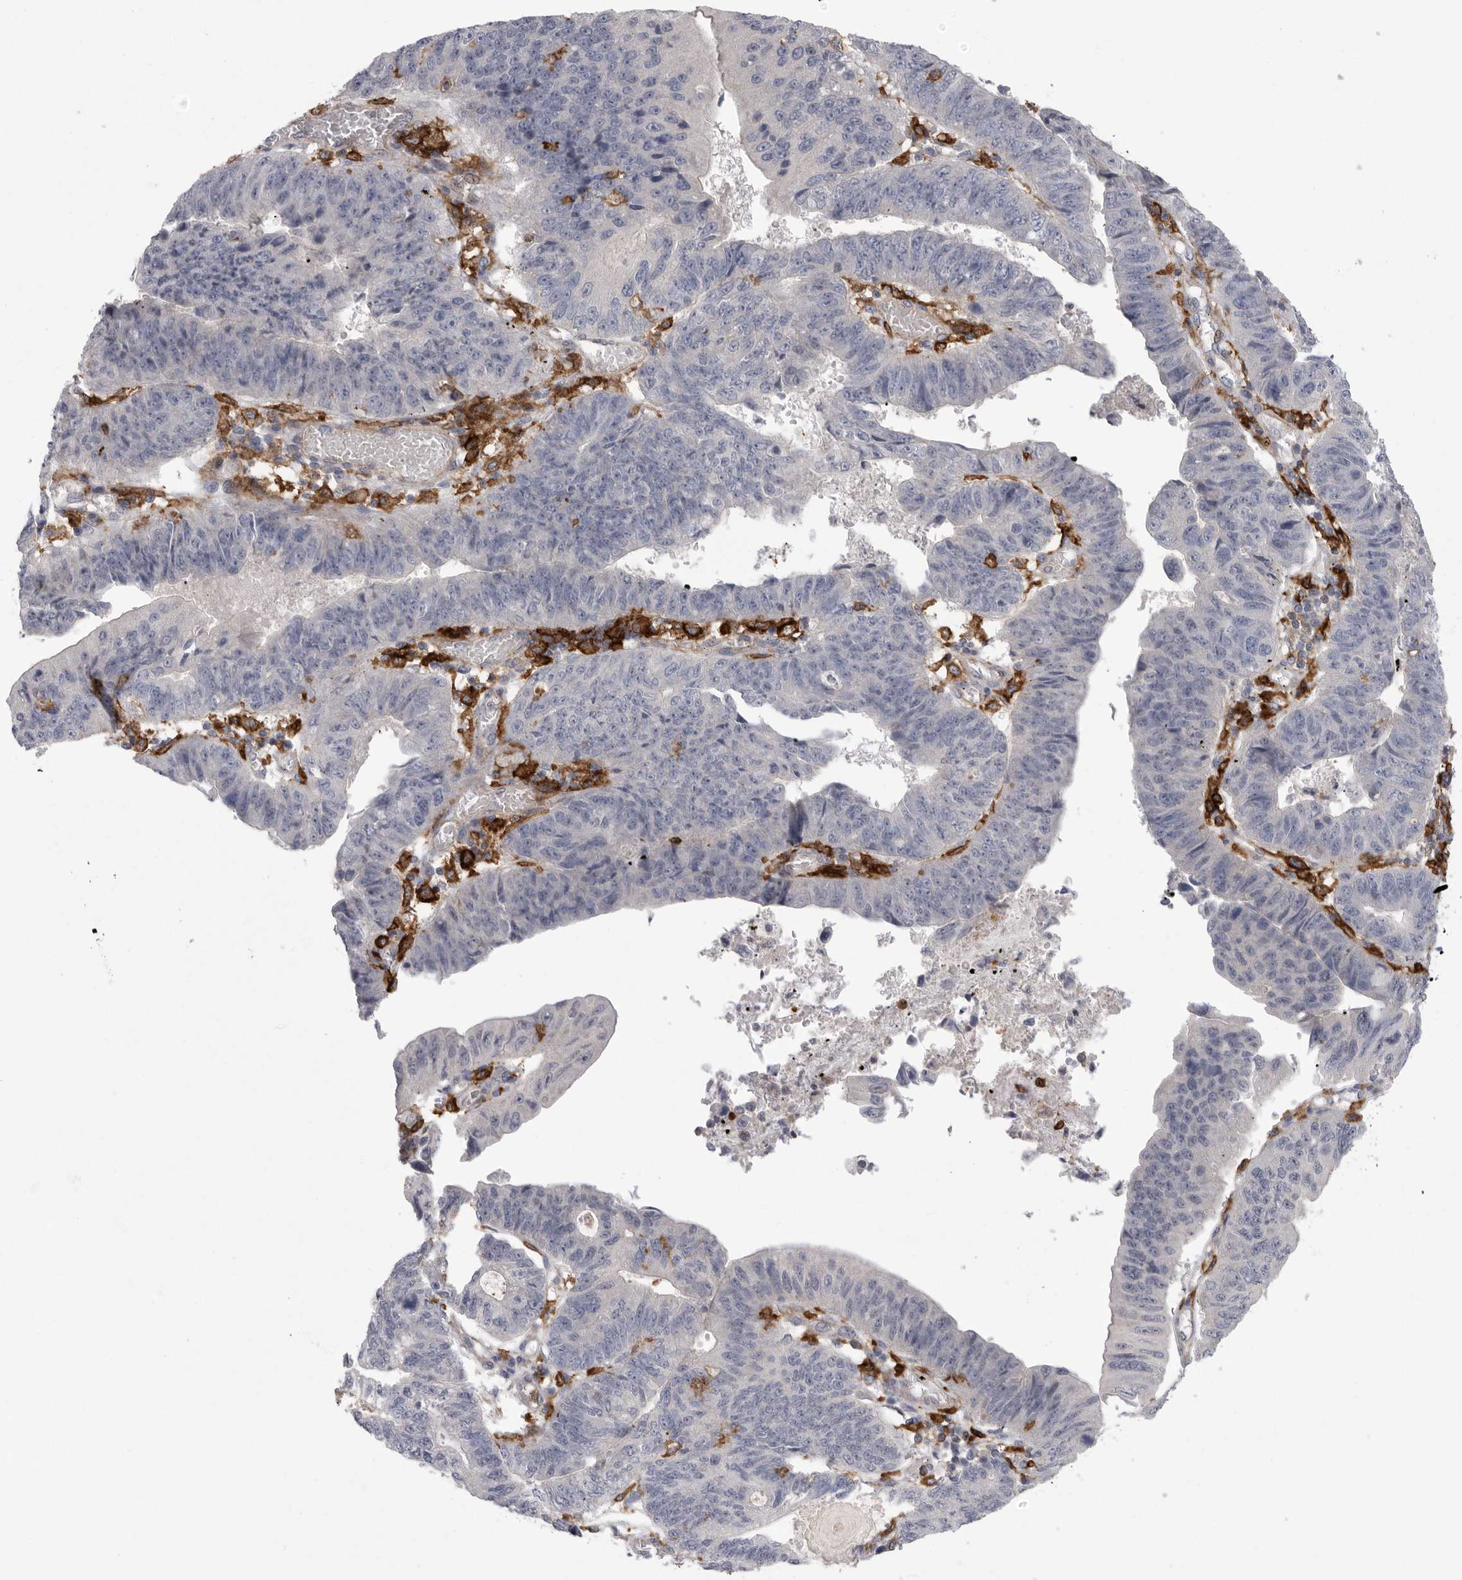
{"staining": {"intensity": "negative", "quantity": "none", "location": "none"}, "tissue": "stomach cancer", "cell_type": "Tumor cells", "image_type": "cancer", "snomed": [{"axis": "morphology", "description": "Adenocarcinoma, NOS"}, {"axis": "topography", "description": "Stomach"}], "caption": "Tumor cells show no significant protein expression in stomach cancer (adenocarcinoma). (IHC, brightfield microscopy, high magnification).", "gene": "SIGLEC10", "patient": {"sex": "male", "age": 59}}